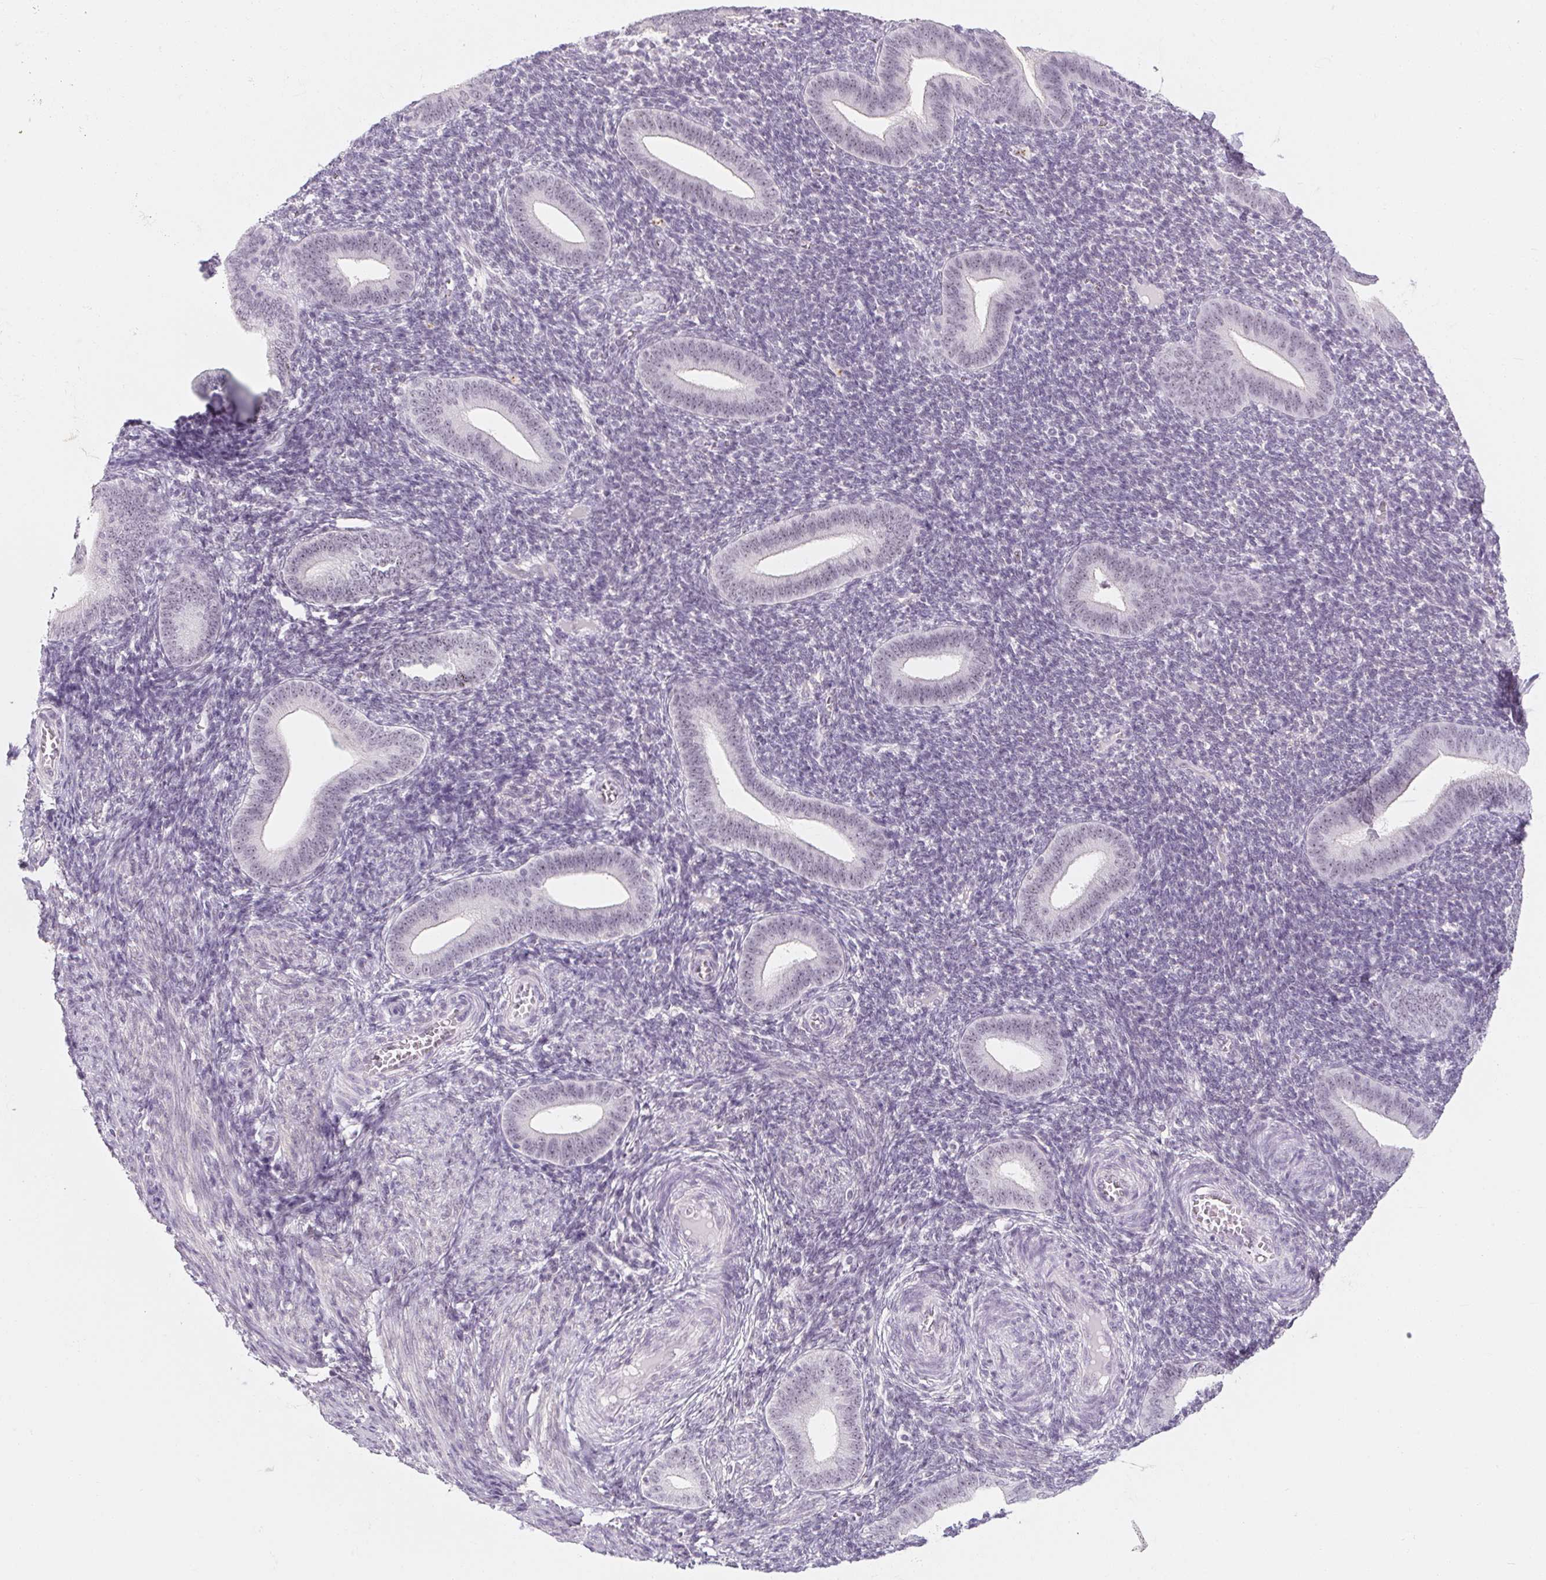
{"staining": {"intensity": "negative", "quantity": "none", "location": "none"}, "tissue": "endometrium", "cell_type": "Cells in endometrial stroma", "image_type": "normal", "snomed": [{"axis": "morphology", "description": "Normal tissue, NOS"}, {"axis": "topography", "description": "Endometrium"}], "caption": "Immunohistochemistry photomicrograph of benign endometrium: endometrium stained with DAB reveals no significant protein expression in cells in endometrial stroma. The staining is performed using DAB (3,3'-diaminobenzidine) brown chromogen with nuclei counter-stained in using hematoxylin.", "gene": "ZIC4", "patient": {"sex": "female", "age": 25}}